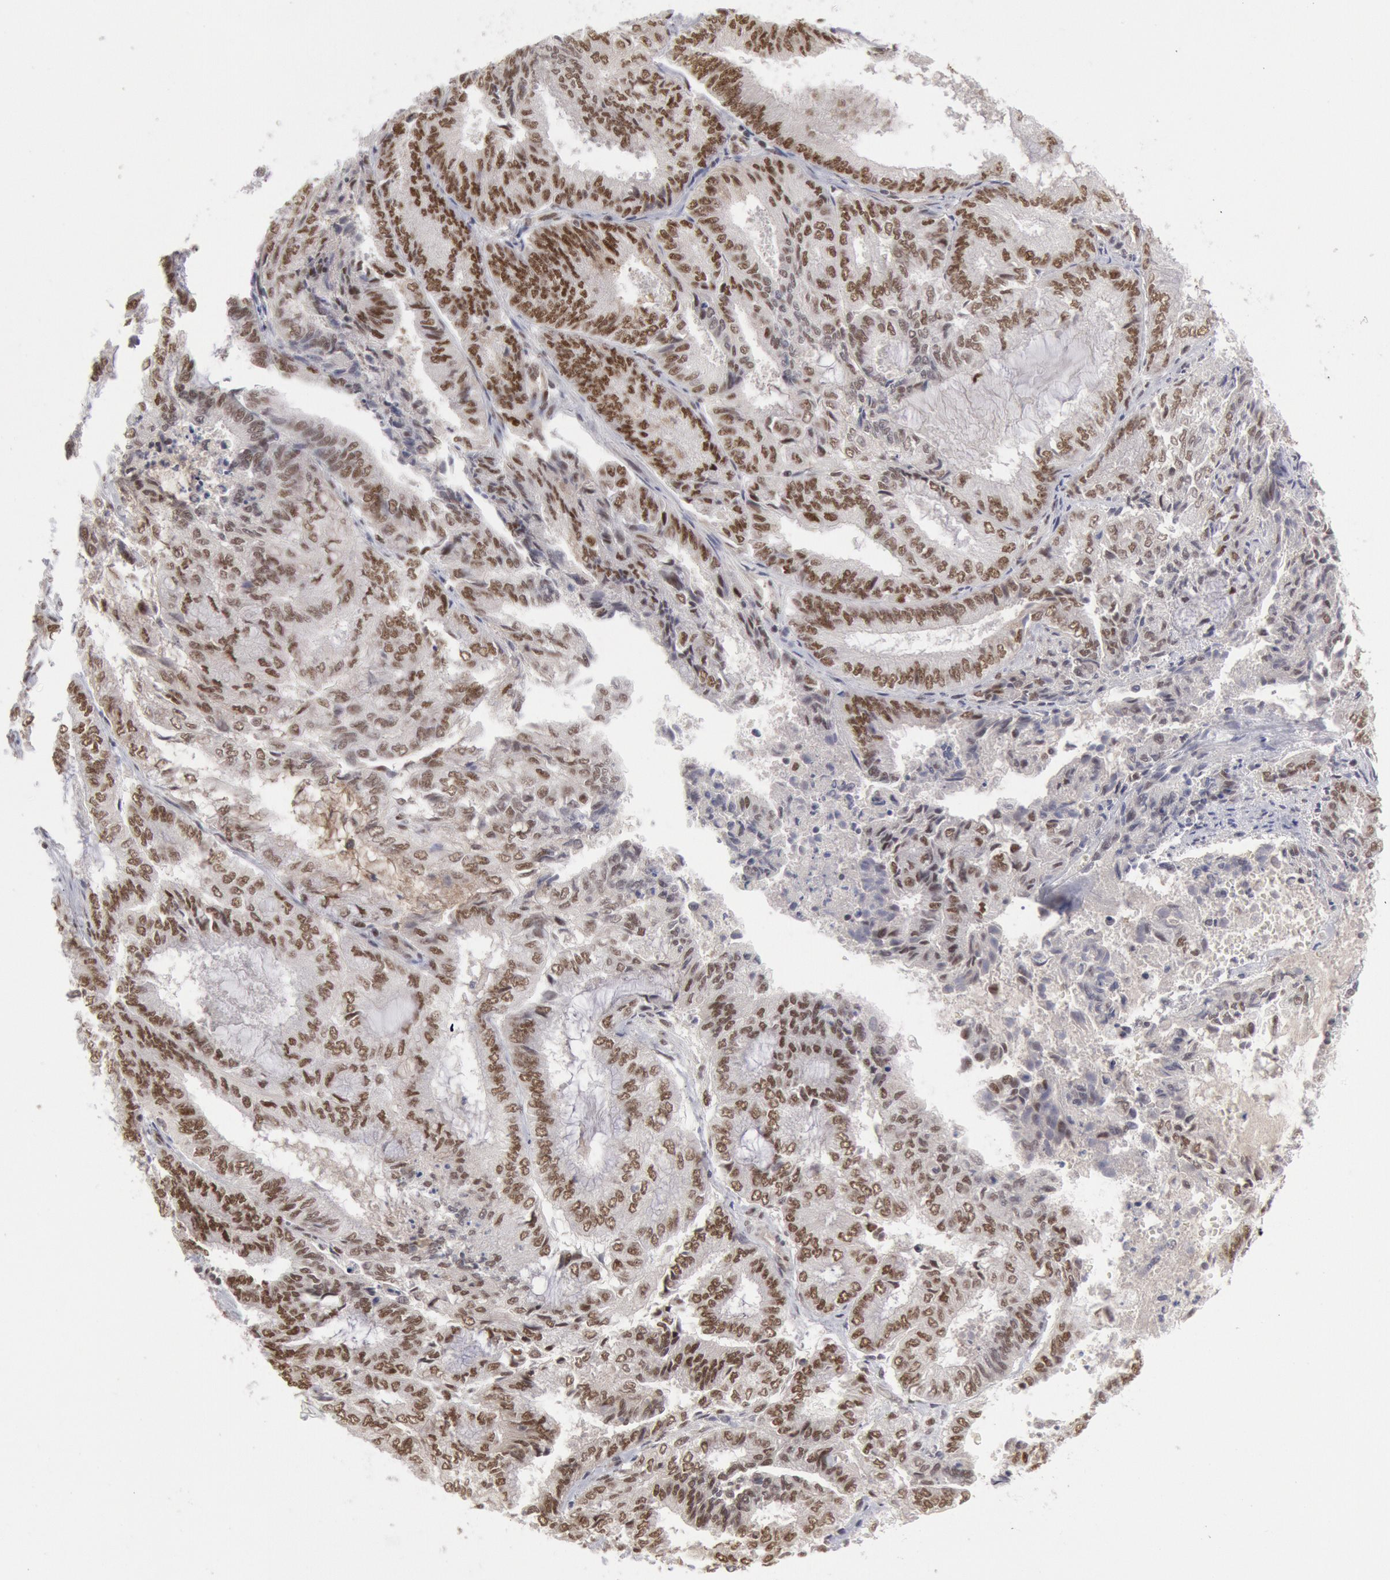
{"staining": {"intensity": "weak", "quantity": "25%-75%", "location": "nuclear"}, "tissue": "endometrial cancer", "cell_type": "Tumor cells", "image_type": "cancer", "snomed": [{"axis": "morphology", "description": "Adenocarcinoma, NOS"}, {"axis": "topography", "description": "Endometrium"}], "caption": "Immunohistochemistry (IHC) (DAB) staining of human endometrial adenocarcinoma exhibits weak nuclear protein staining in approximately 25%-75% of tumor cells.", "gene": "PPP4R3B", "patient": {"sex": "female", "age": 59}}